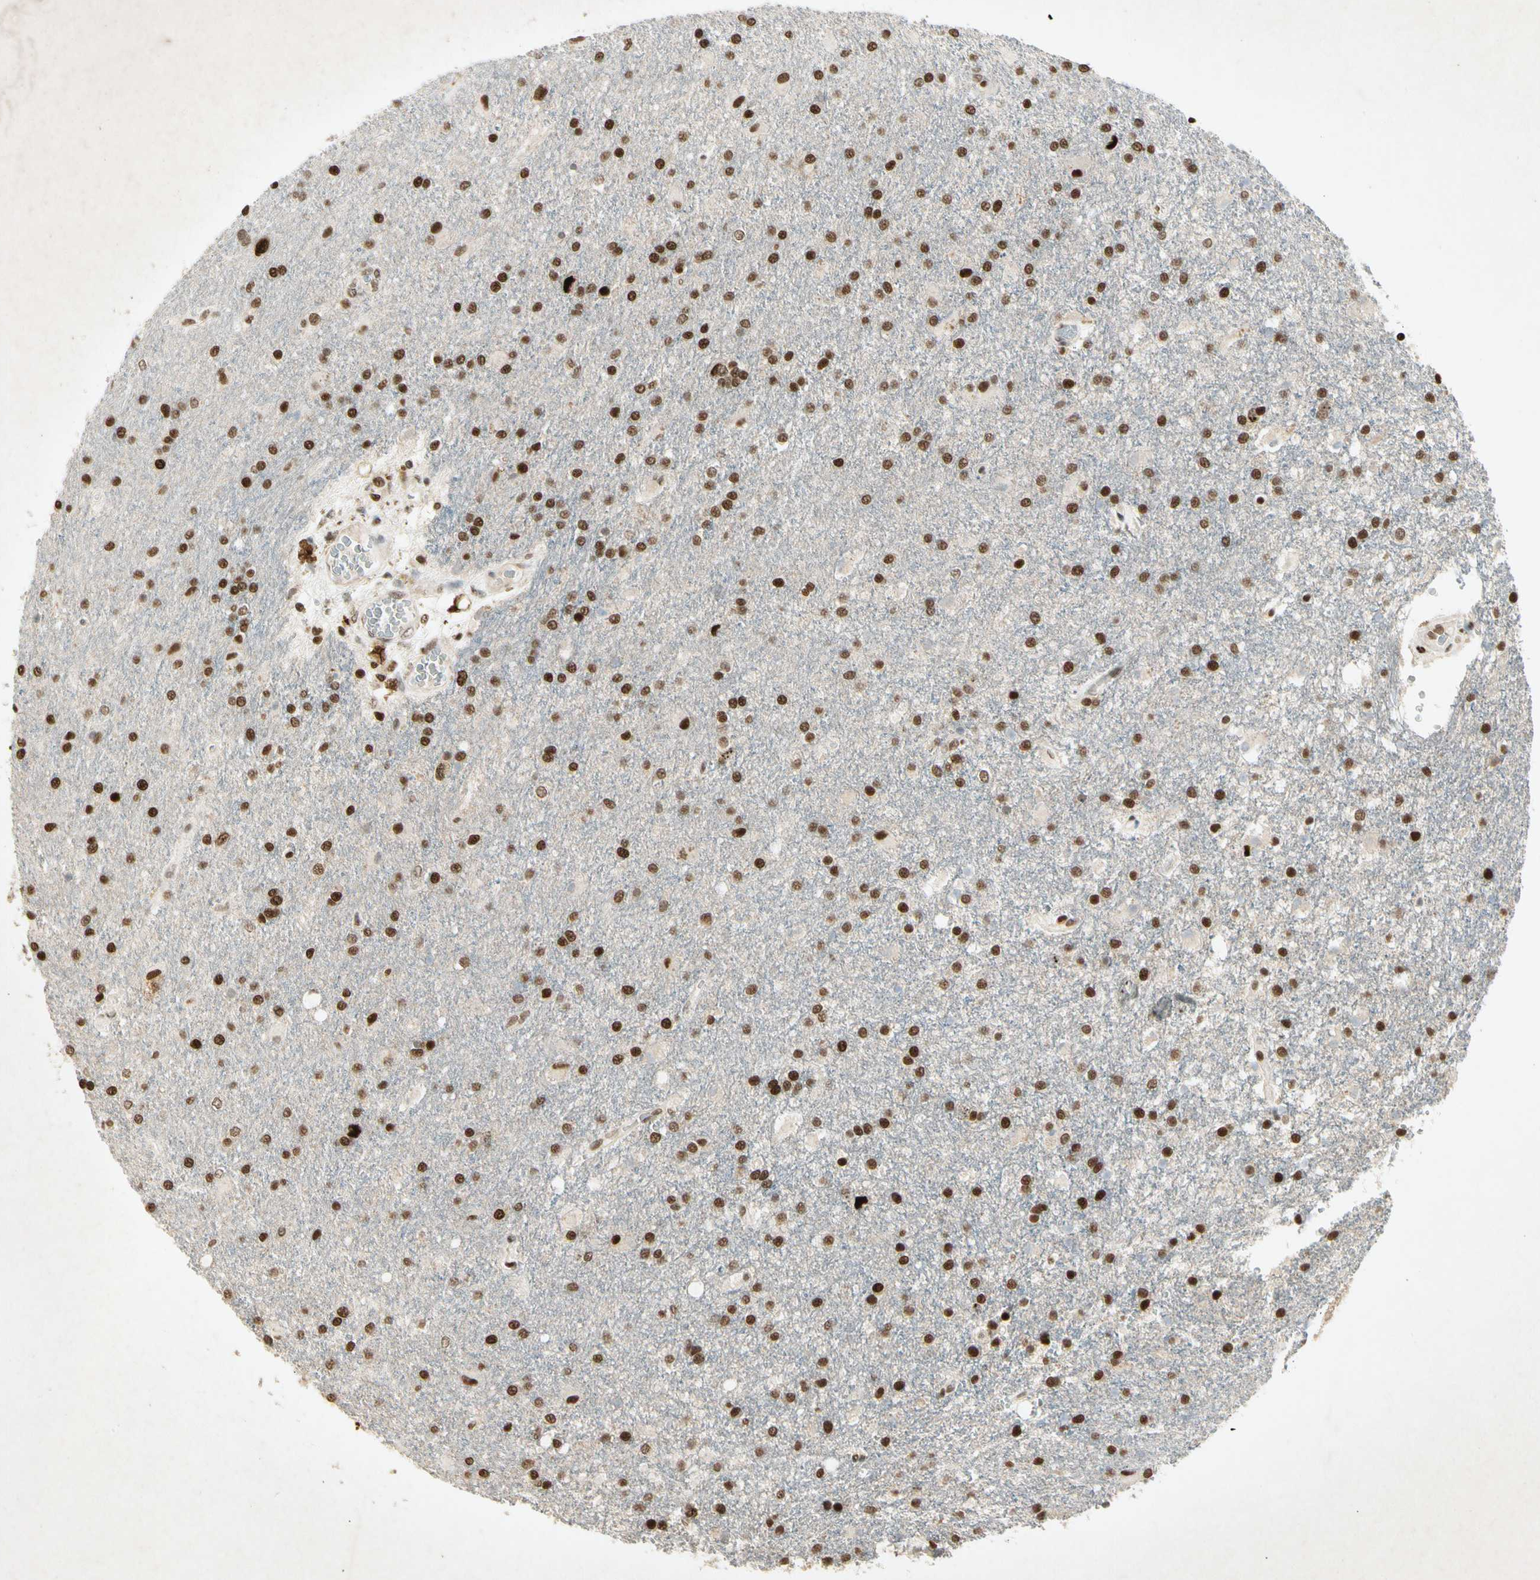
{"staining": {"intensity": "strong", "quantity": ">75%", "location": "nuclear"}, "tissue": "glioma", "cell_type": "Tumor cells", "image_type": "cancer", "snomed": [{"axis": "morphology", "description": "Glioma, malignant, High grade"}, {"axis": "topography", "description": "Brain"}], "caption": "Immunohistochemistry (IHC) histopathology image of neoplastic tissue: human glioma stained using IHC demonstrates high levels of strong protein expression localized specifically in the nuclear of tumor cells, appearing as a nuclear brown color.", "gene": "RNF43", "patient": {"sex": "male", "age": 71}}